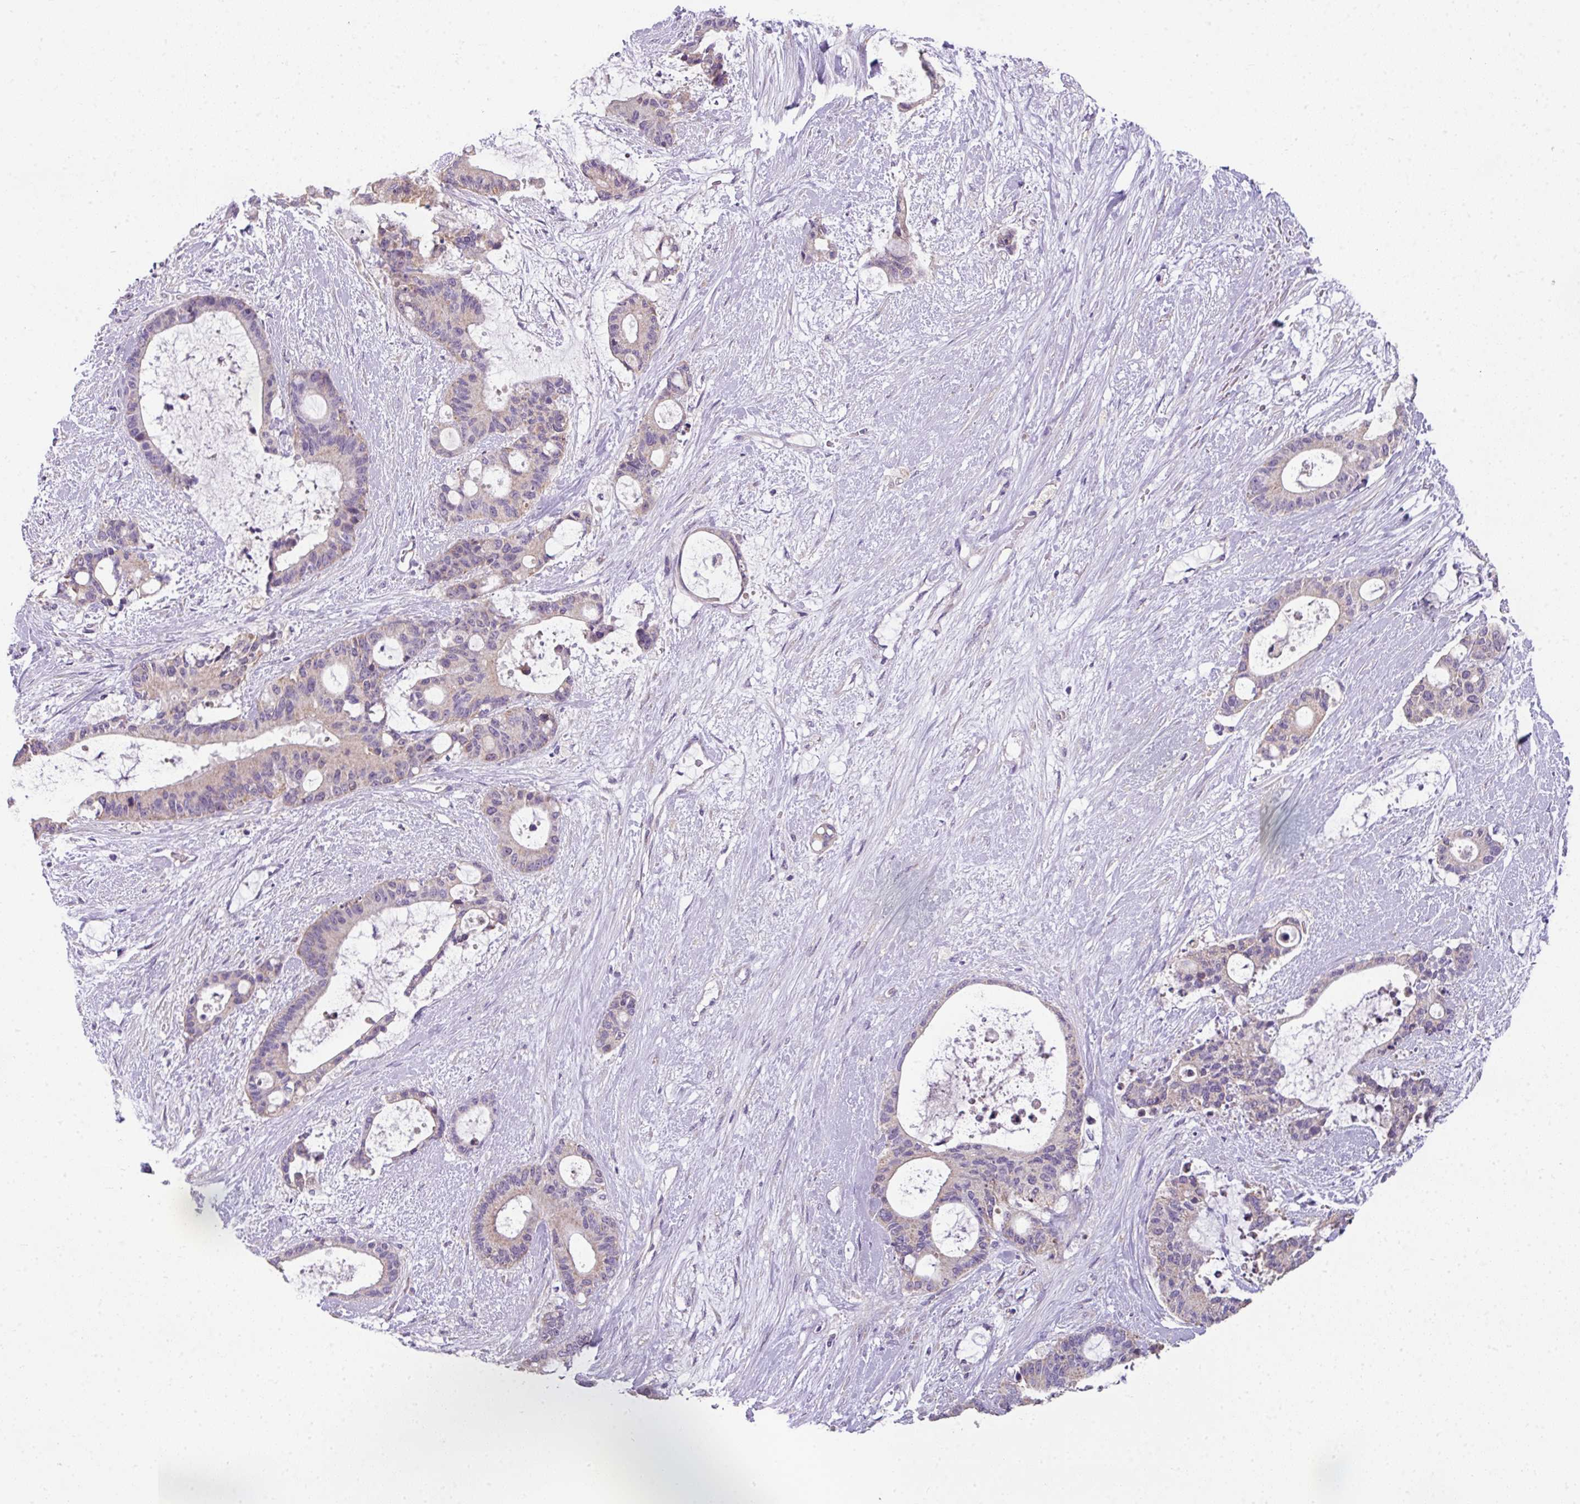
{"staining": {"intensity": "negative", "quantity": "none", "location": "none"}, "tissue": "liver cancer", "cell_type": "Tumor cells", "image_type": "cancer", "snomed": [{"axis": "morphology", "description": "Normal tissue, NOS"}, {"axis": "morphology", "description": "Cholangiocarcinoma"}, {"axis": "topography", "description": "Liver"}, {"axis": "topography", "description": "Peripheral nerve tissue"}], "caption": "Image shows no significant protein staining in tumor cells of liver cancer (cholangiocarcinoma).", "gene": "PALS2", "patient": {"sex": "female", "age": 73}}